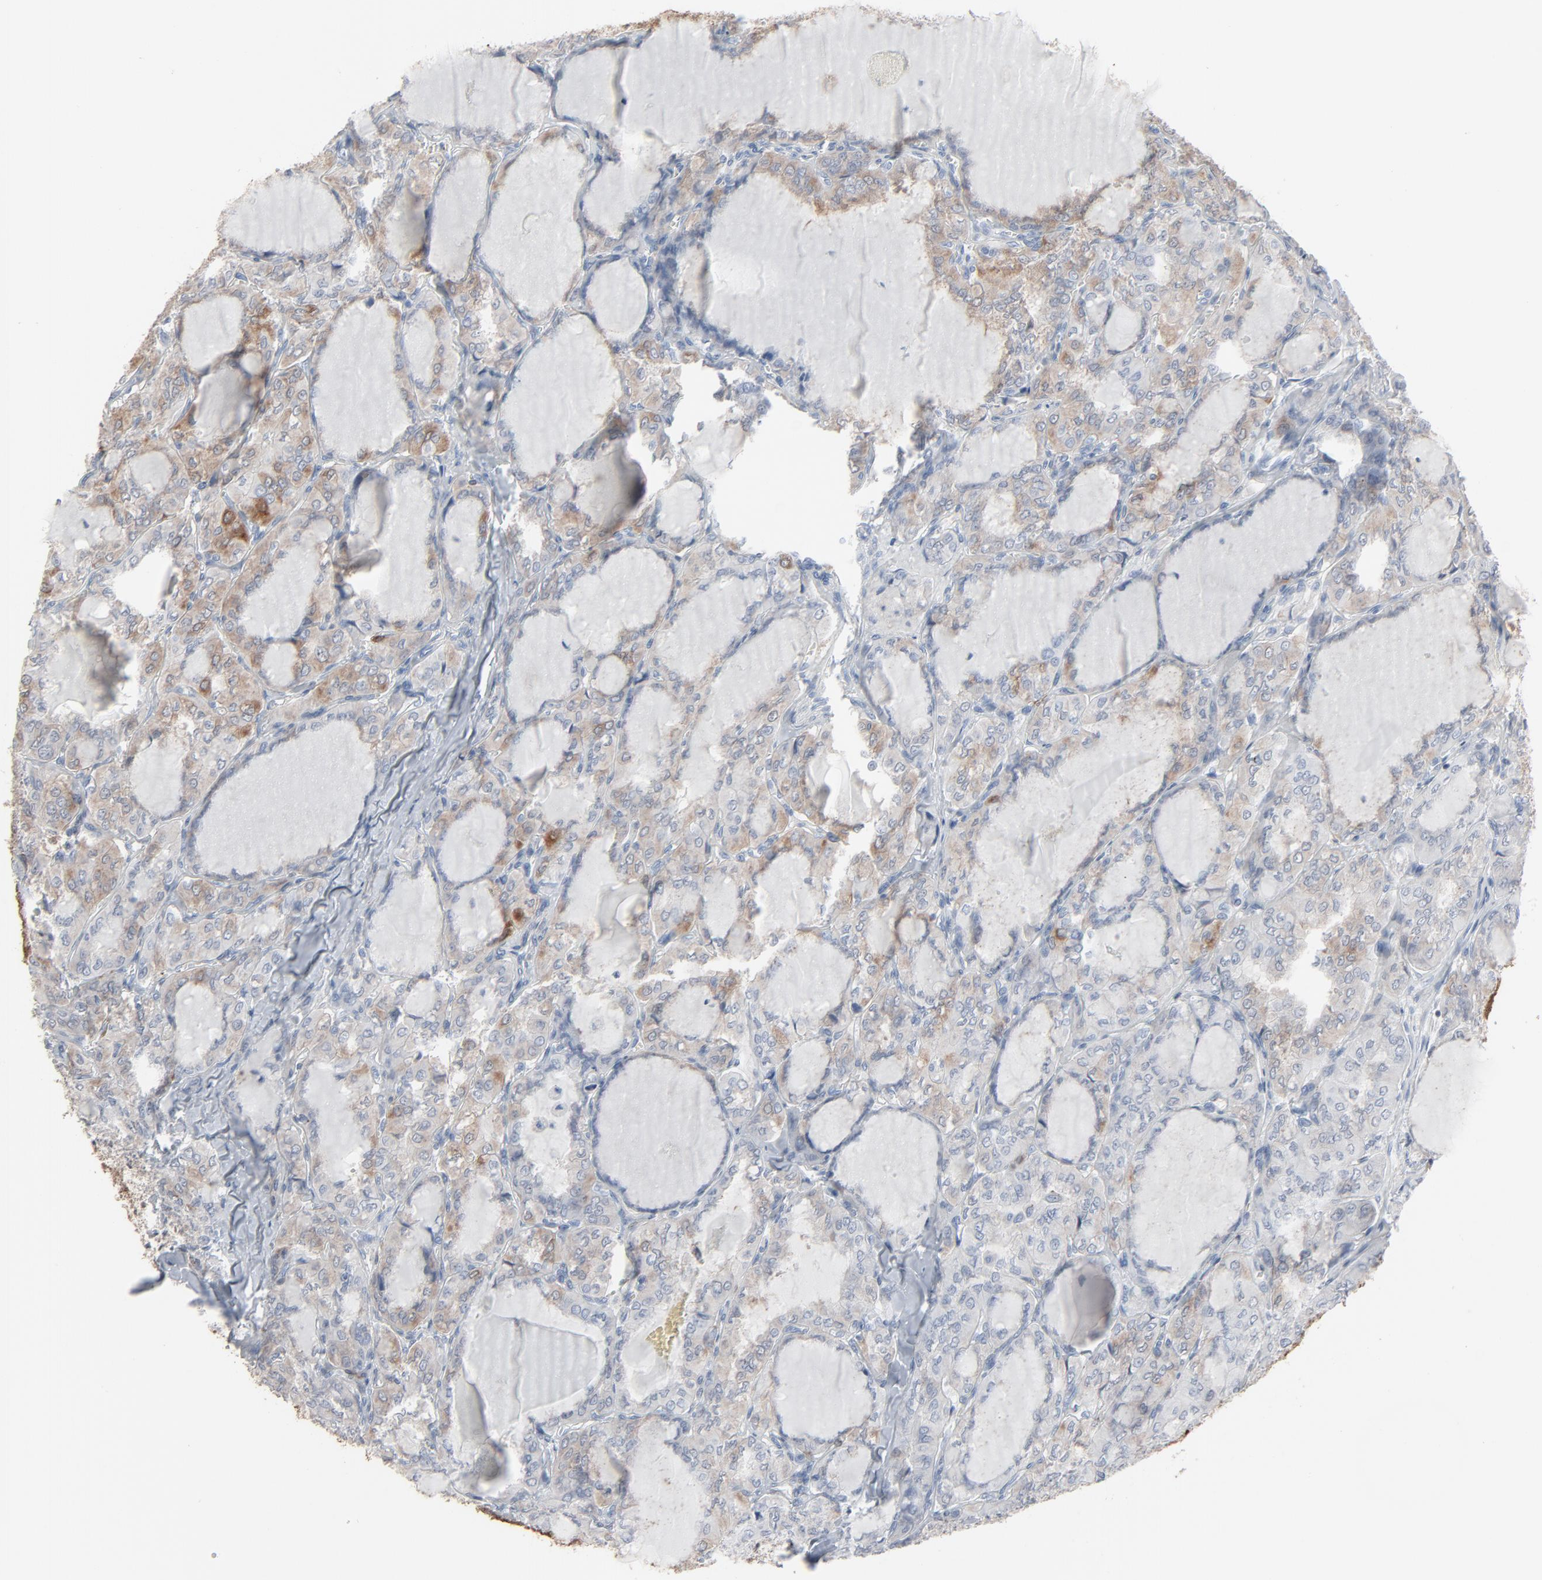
{"staining": {"intensity": "weak", "quantity": ">75%", "location": "cytoplasmic/membranous"}, "tissue": "thyroid cancer", "cell_type": "Tumor cells", "image_type": "cancer", "snomed": [{"axis": "morphology", "description": "Papillary adenocarcinoma, NOS"}, {"axis": "topography", "description": "Thyroid gland"}], "caption": "Brown immunohistochemical staining in human papillary adenocarcinoma (thyroid) displays weak cytoplasmic/membranous staining in approximately >75% of tumor cells.", "gene": "PHGDH", "patient": {"sex": "male", "age": 20}}